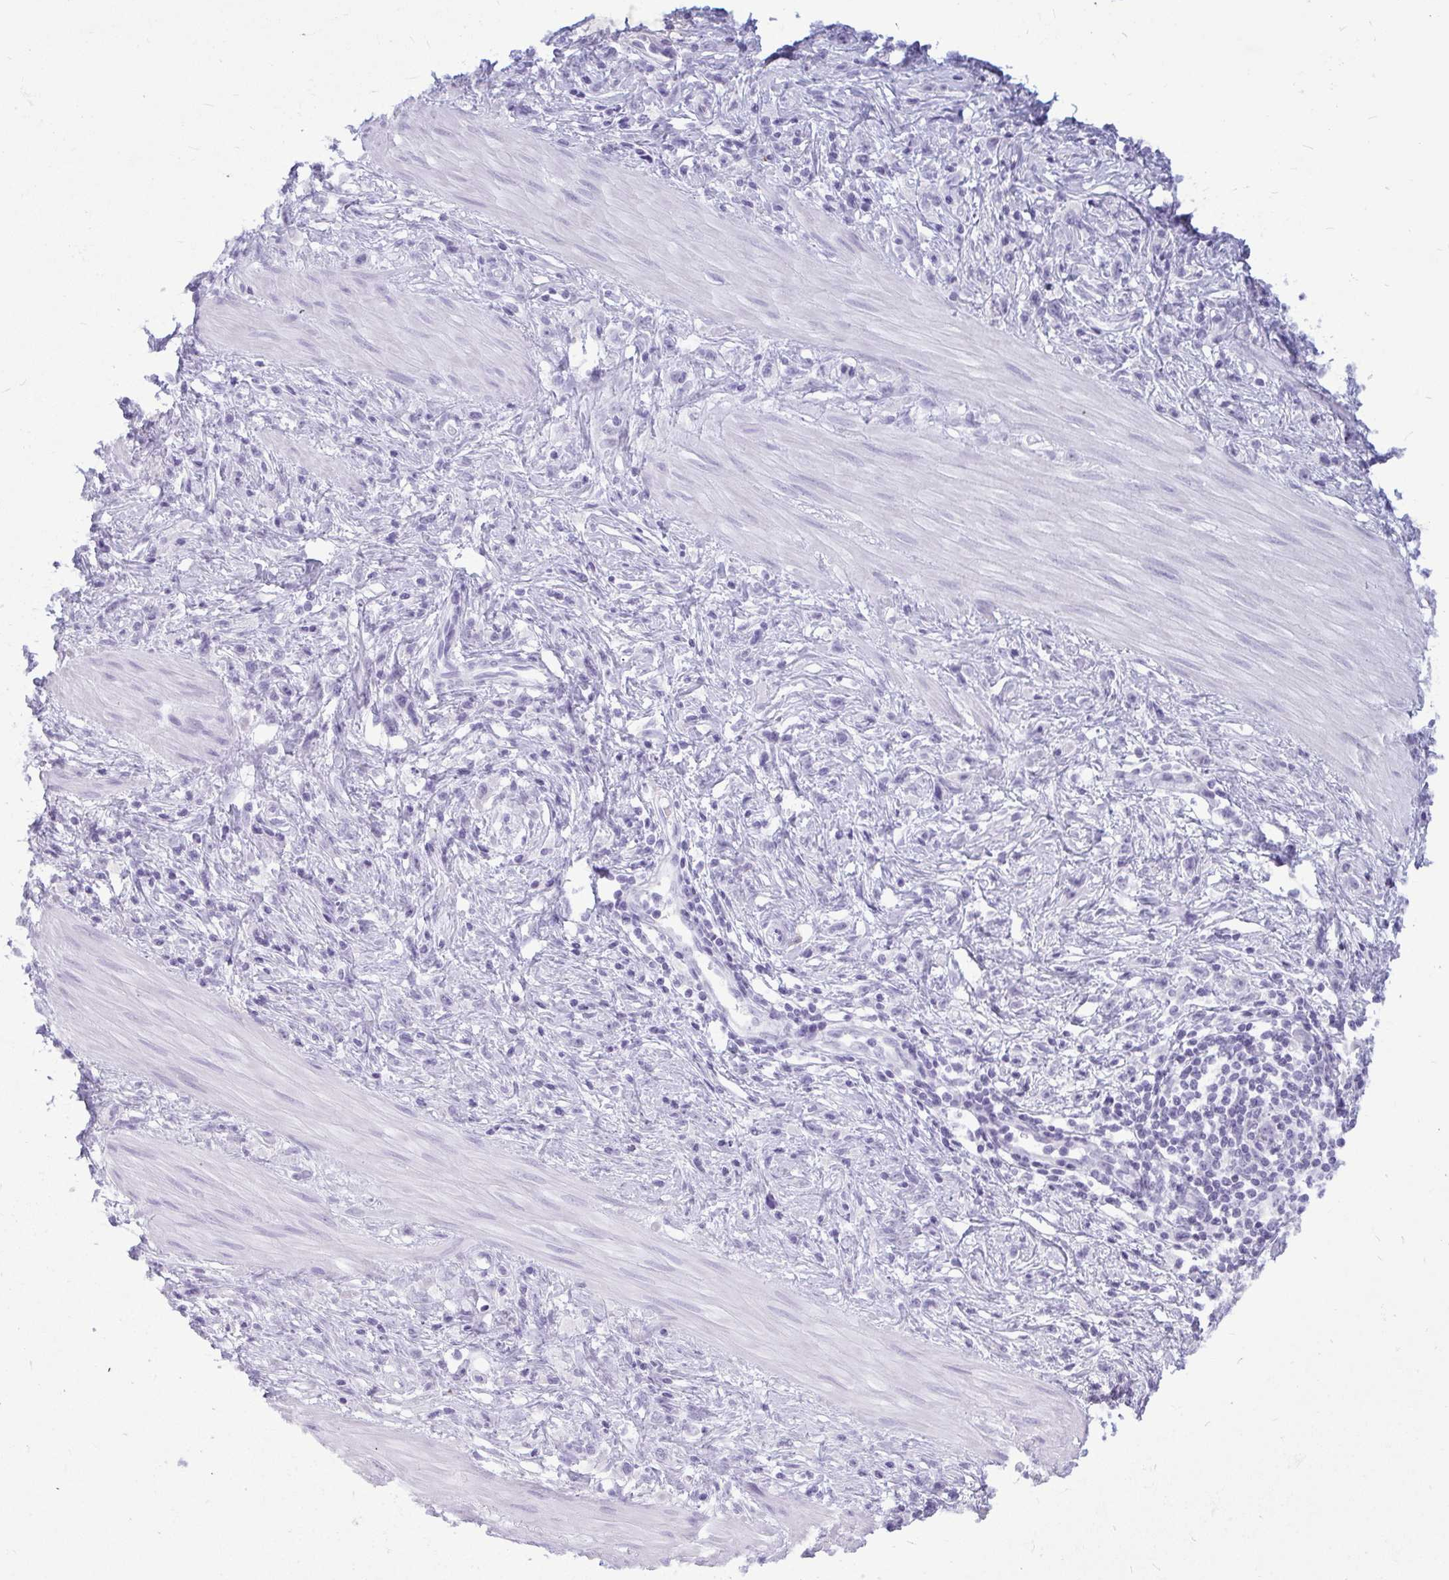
{"staining": {"intensity": "negative", "quantity": "none", "location": "none"}, "tissue": "stomach cancer", "cell_type": "Tumor cells", "image_type": "cancer", "snomed": [{"axis": "morphology", "description": "Adenocarcinoma, NOS"}, {"axis": "topography", "description": "Stomach"}], "caption": "A high-resolution micrograph shows IHC staining of adenocarcinoma (stomach), which shows no significant expression in tumor cells. (DAB (3,3'-diaminobenzidine) IHC visualized using brightfield microscopy, high magnification).", "gene": "ANKRD60", "patient": {"sex": "male", "age": 47}}